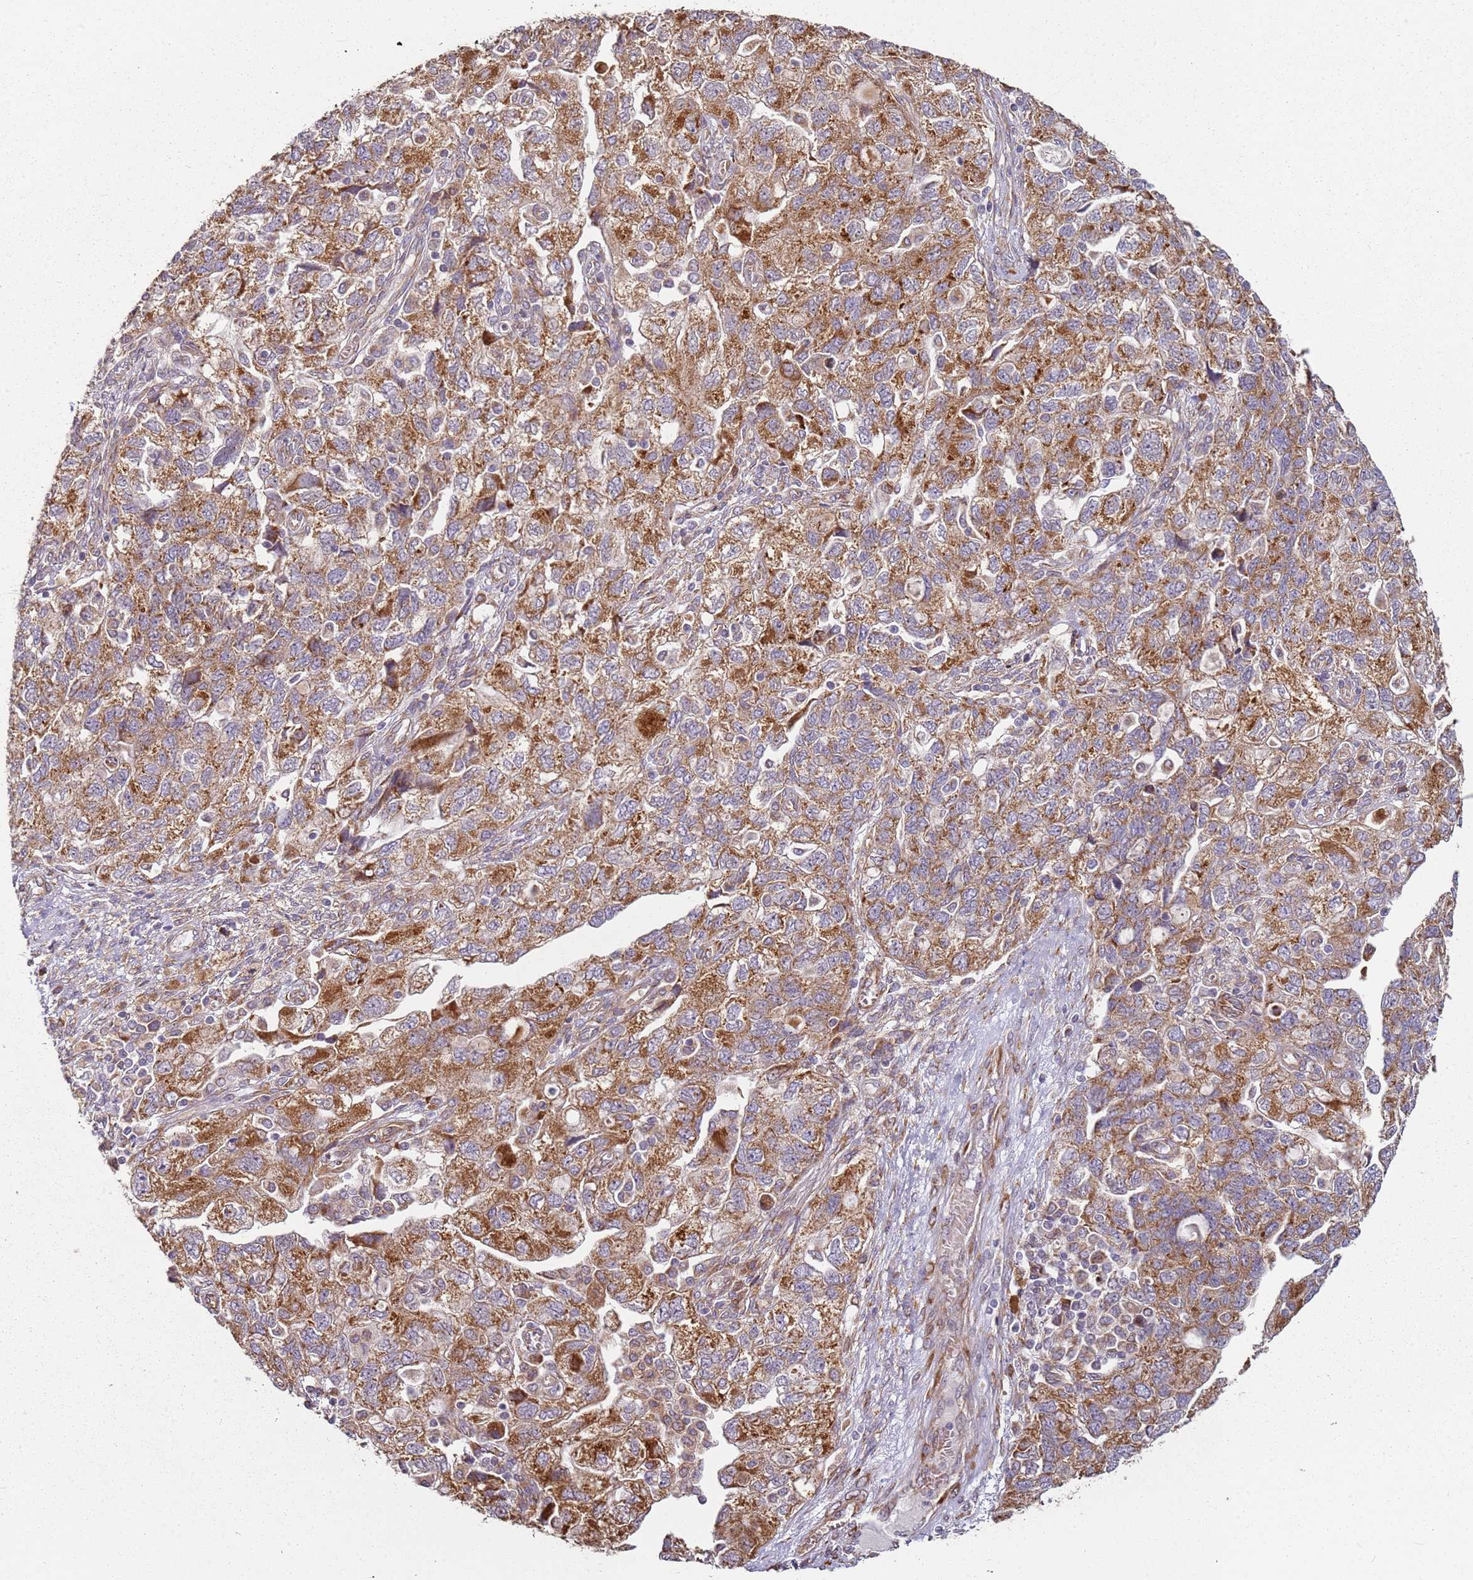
{"staining": {"intensity": "moderate", "quantity": ">75%", "location": "cytoplasmic/membranous"}, "tissue": "ovarian cancer", "cell_type": "Tumor cells", "image_type": "cancer", "snomed": [{"axis": "morphology", "description": "Carcinoma, NOS"}, {"axis": "morphology", "description": "Cystadenocarcinoma, serous, NOS"}, {"axis": "topography", "description": "Ovary"}], "caption": "The photomicrograph exhibits immunohistochemical staining of carcinoma (ovarian). There is moderate cytoplasmic/membranous staining is identified in approximately >75% of tumor cells.", "gene": "ARFRP1", "patient": {"sex": "female", "age": 69}}